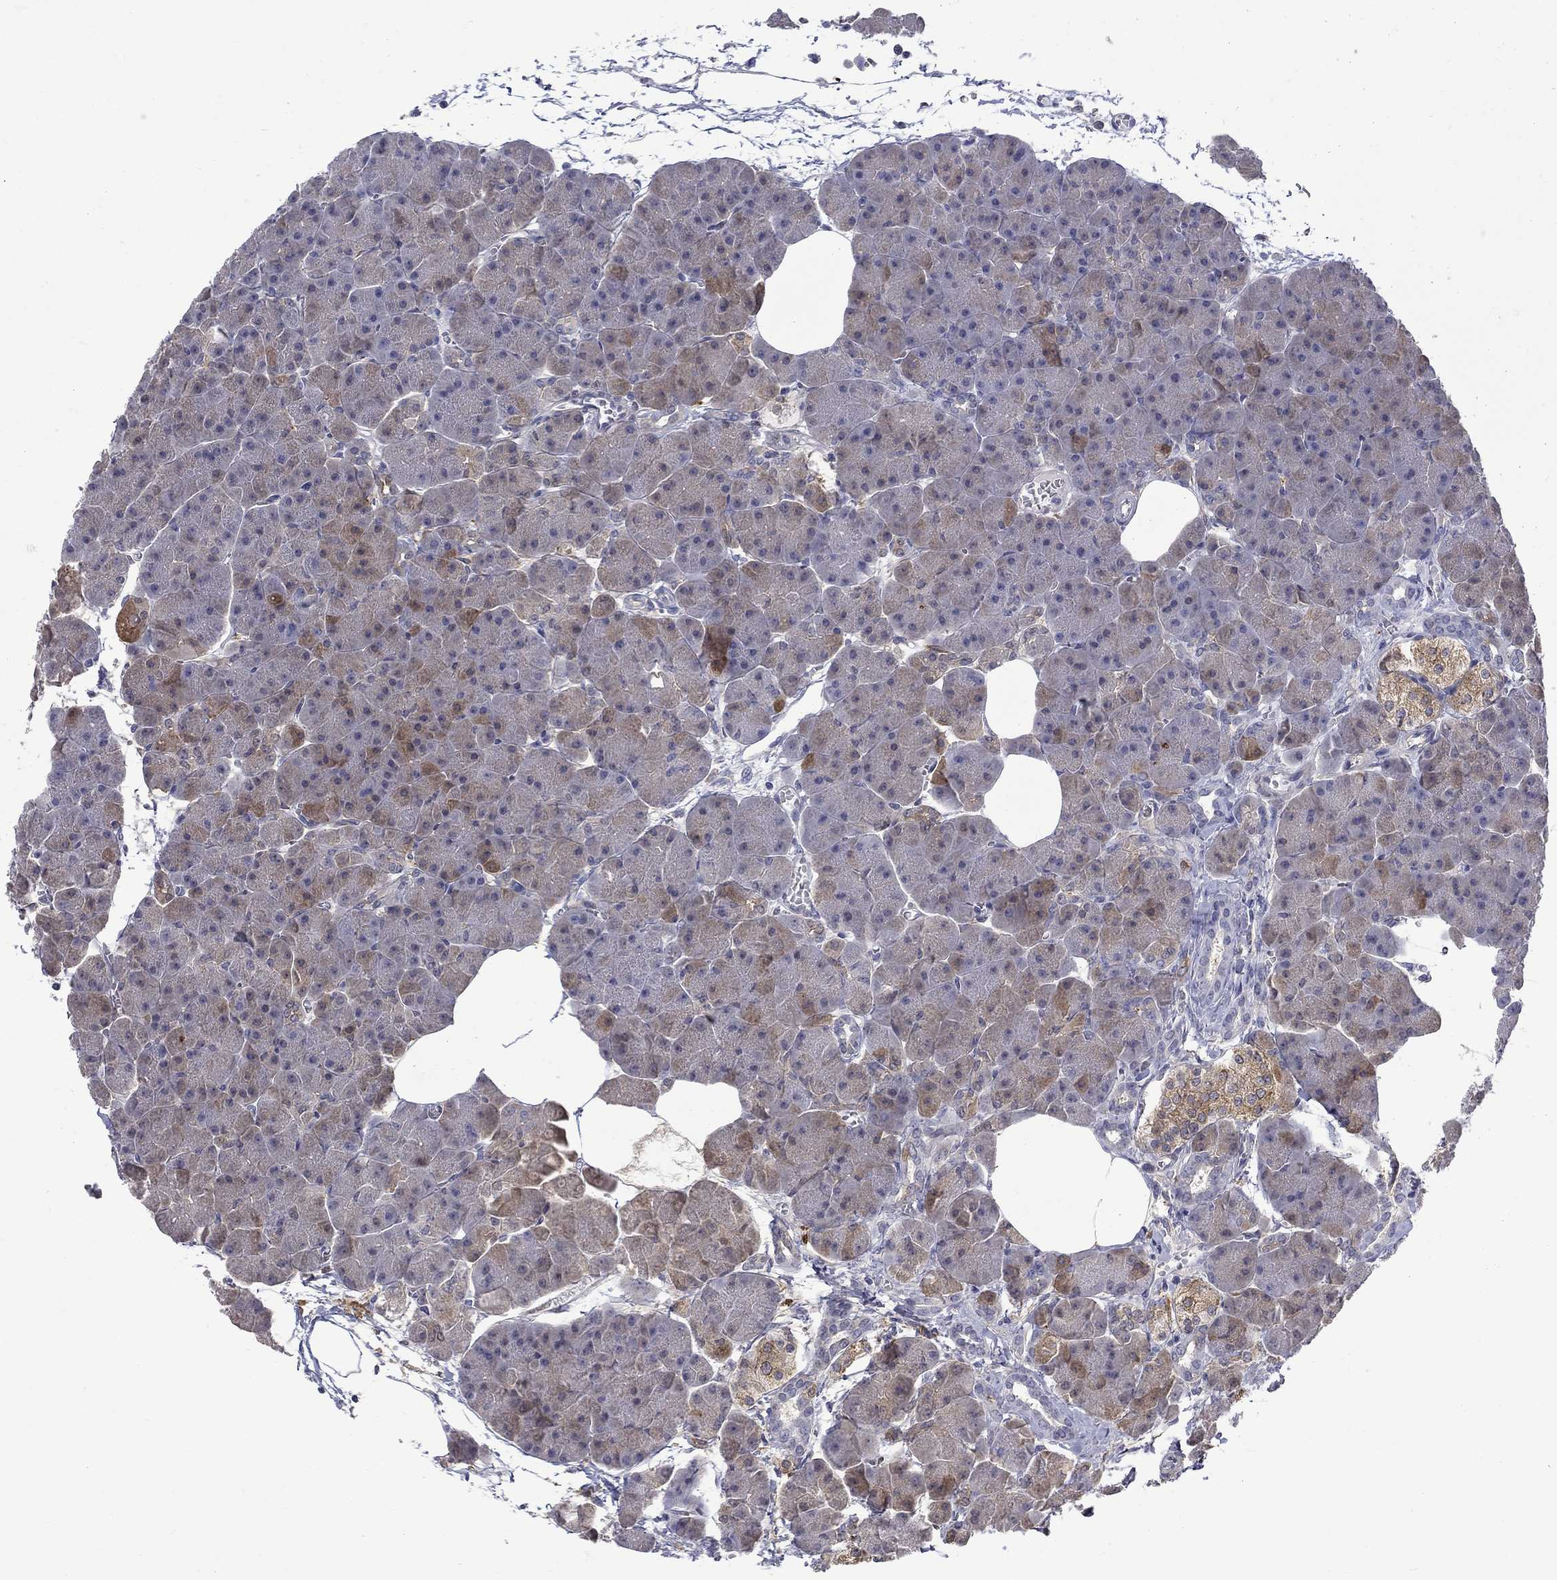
{"staining": {"intensity": "strong", "quantity": "<25%", "location": "cytoplasmic/membranous,nuclear"}, "tissue": "pancreas", "cell_type": "Exocrine glandular cells", "image_type": "normal", "snomed": [{"axis": "morphology", "description": "Normal tissue, NOS"}, {"axis": "topography", "description": "Adipose tissue"}, {"axis": "topography", "description": "Pancreas"}, {"axis": "topography", "description": "Peripheral nerve tissue"}], "caption": "Pancreas stained with DAB IHC exhibits medium levels of strong cytoplasmic/membranous,nuclear staining in about <25% of exocrine glandular cells.", "gene": "PCBP2", "patient": {"sex": "female", "age": 58}}